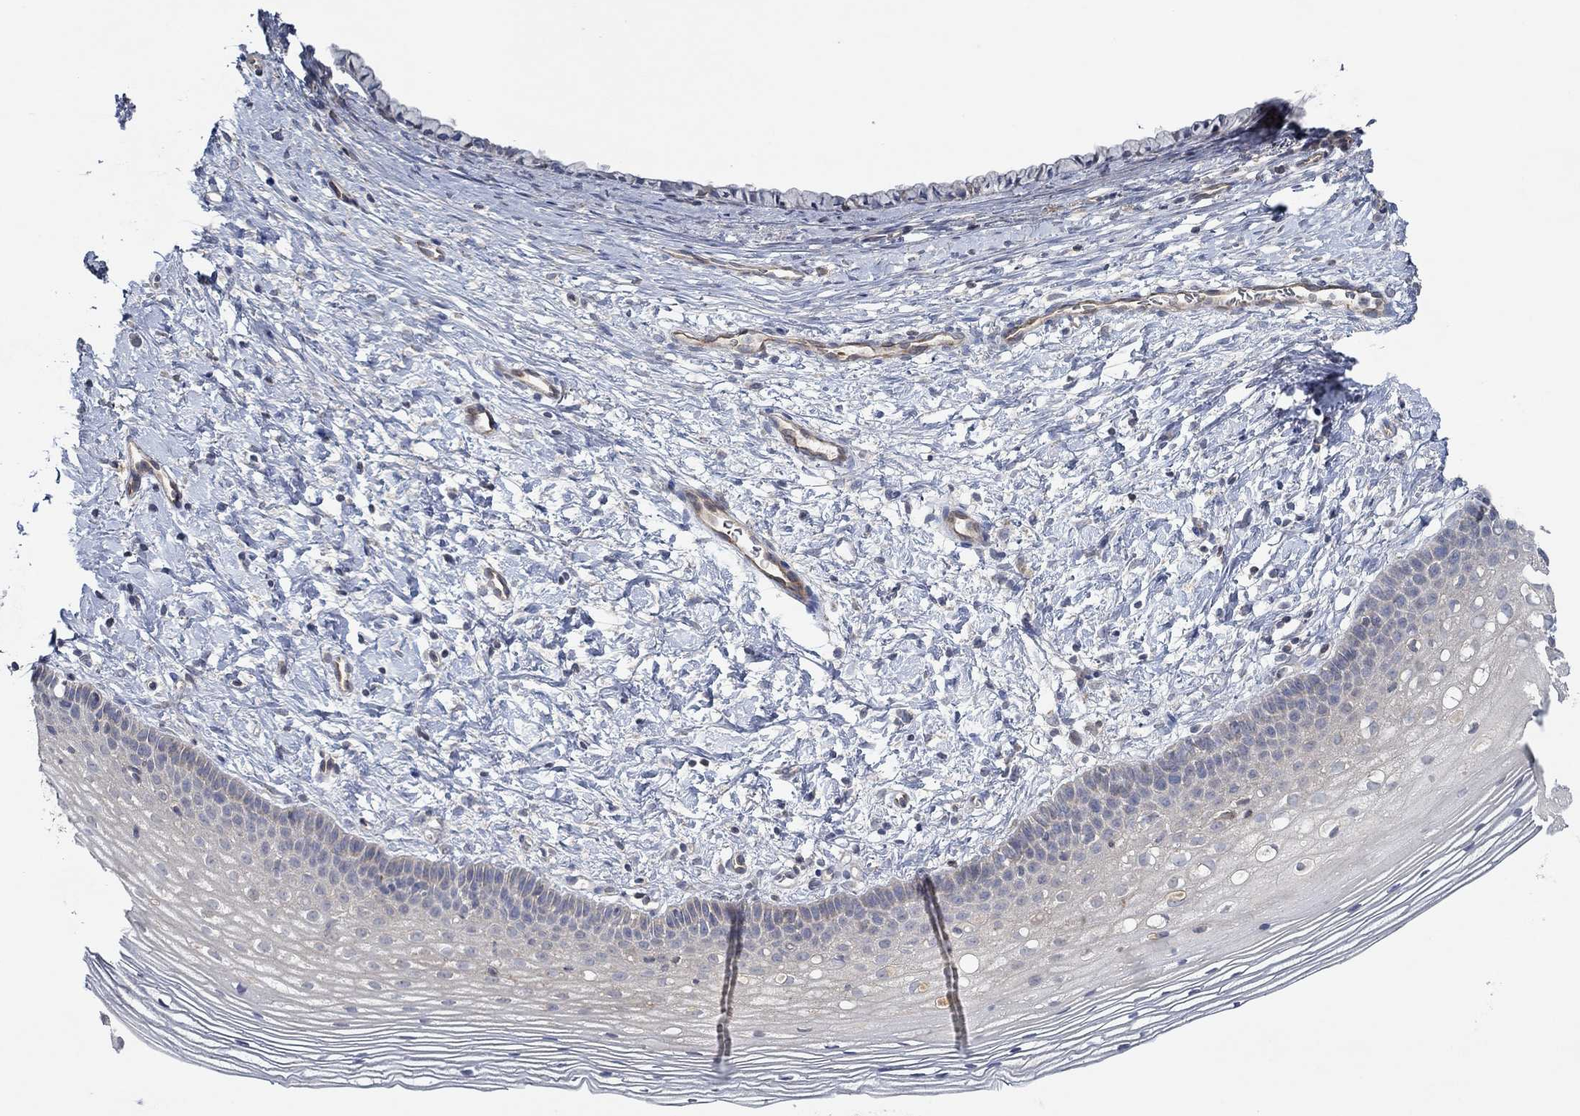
{"staining": {"intensity": "negative", "quantity": "none", "location": "none"}, "tissue": "cervix", "cell_type": "Glandular cells", "image_type": "normal", "snomed": [{"axis": "morphology", "description": "Normal tissue, NOS"}, {"axis": "topography", "description": "Cervix"}], "caption": "Immunohistochemical staining of benign cervix demonstrates no significant expression in glandular cells.", "gene": "MTHFR", "patient": {"sex": "female", "age": 39}}